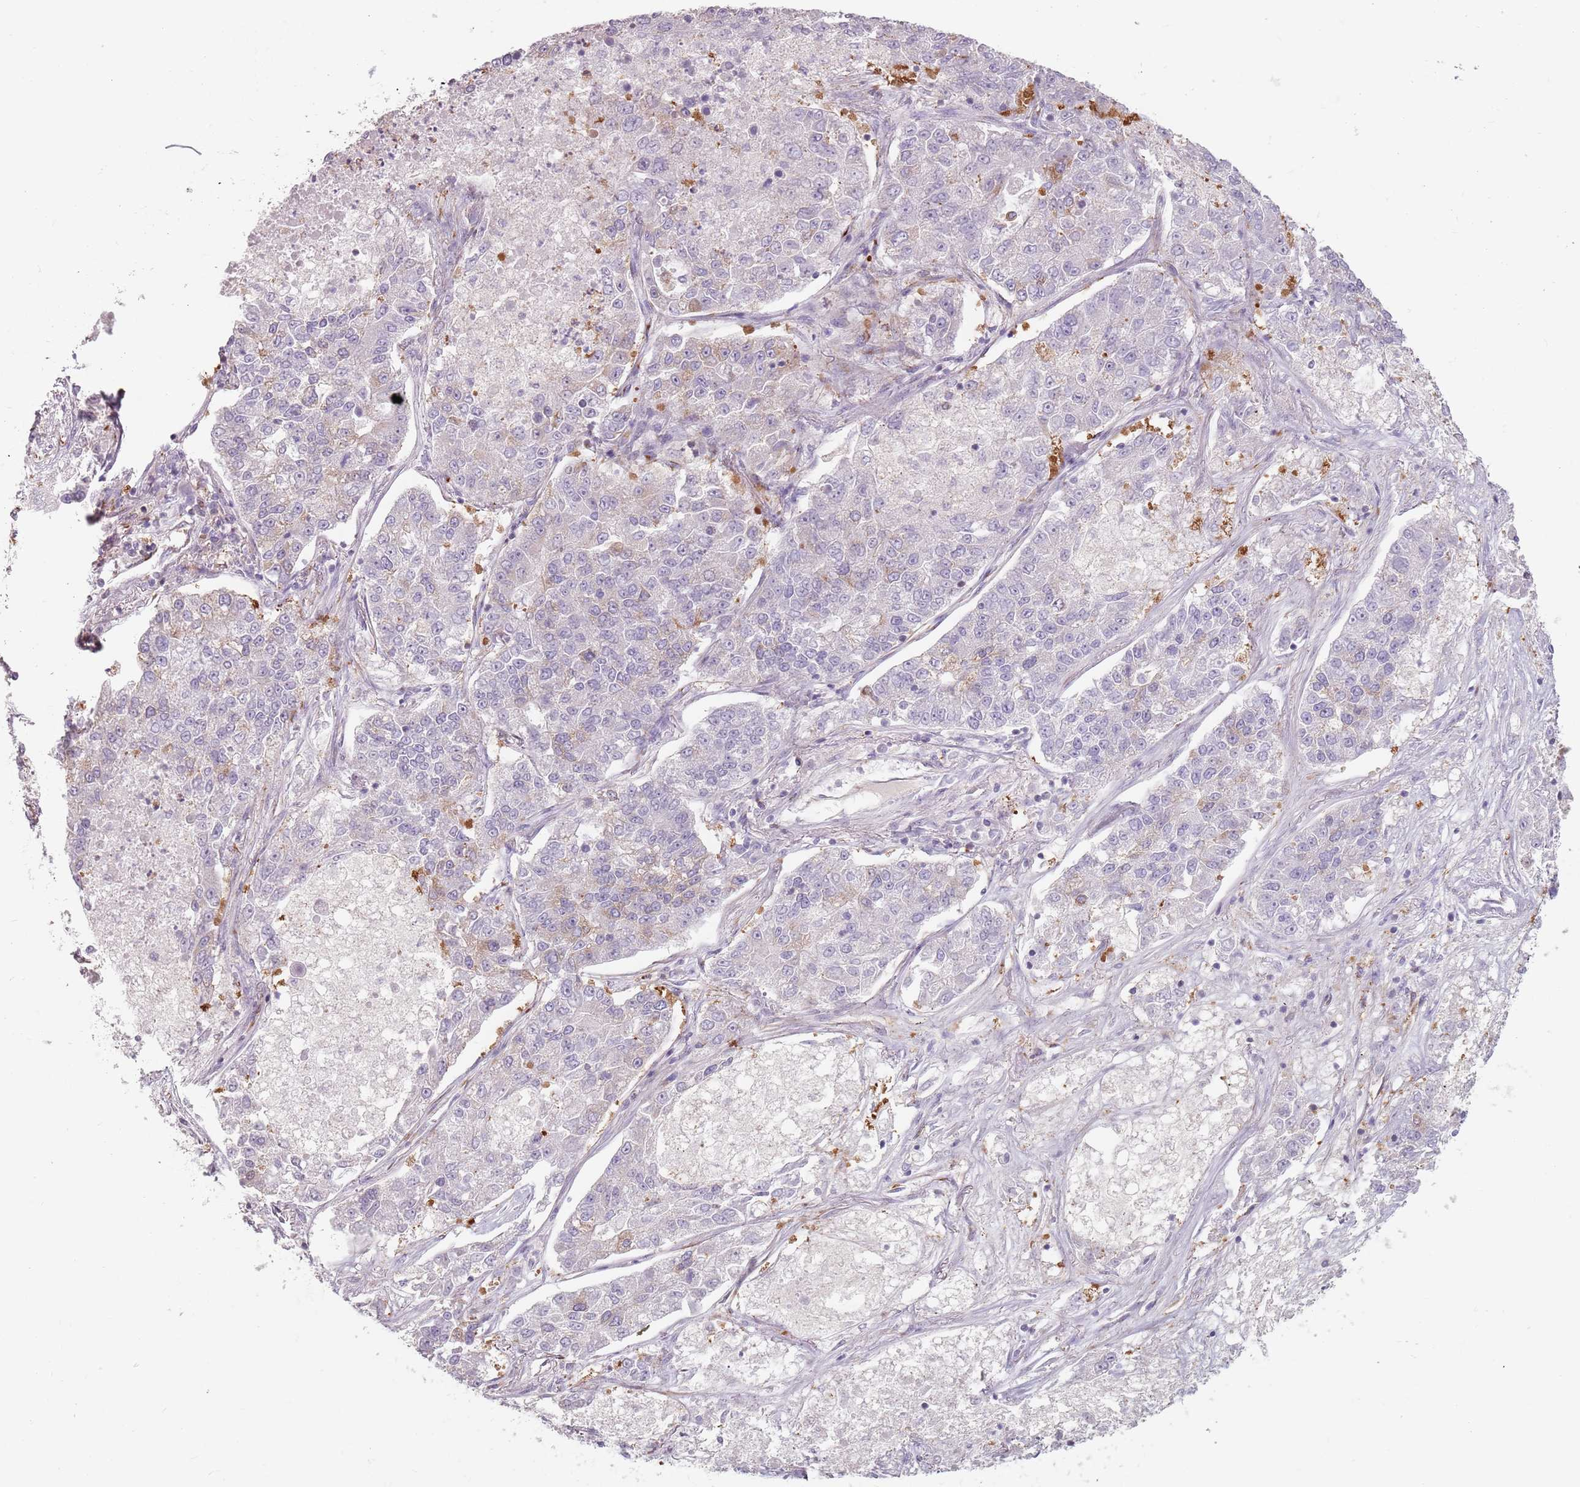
{"staining": {"intensity": "moderate", "quantity": "<25%", "location": "cytoplasmic/membranous"}, "tissue": "lung cancer", "cell_type": "Tumor cells", "image_type": "cancer", "snomed": [{"axis": "morphology", "description": "Adenocarcinoma, NOS"}, {"axis": "topography", "description": "Lung"}], "caption": "Protein positivity by immunohistochemistry demonstrates moderate cytoplasmic/membranous expression in about <25% of tumor cells in adenocarcinoma (lung).", "gene": "TPD52L2", "patient": {"sex": "male", "age": 49}}